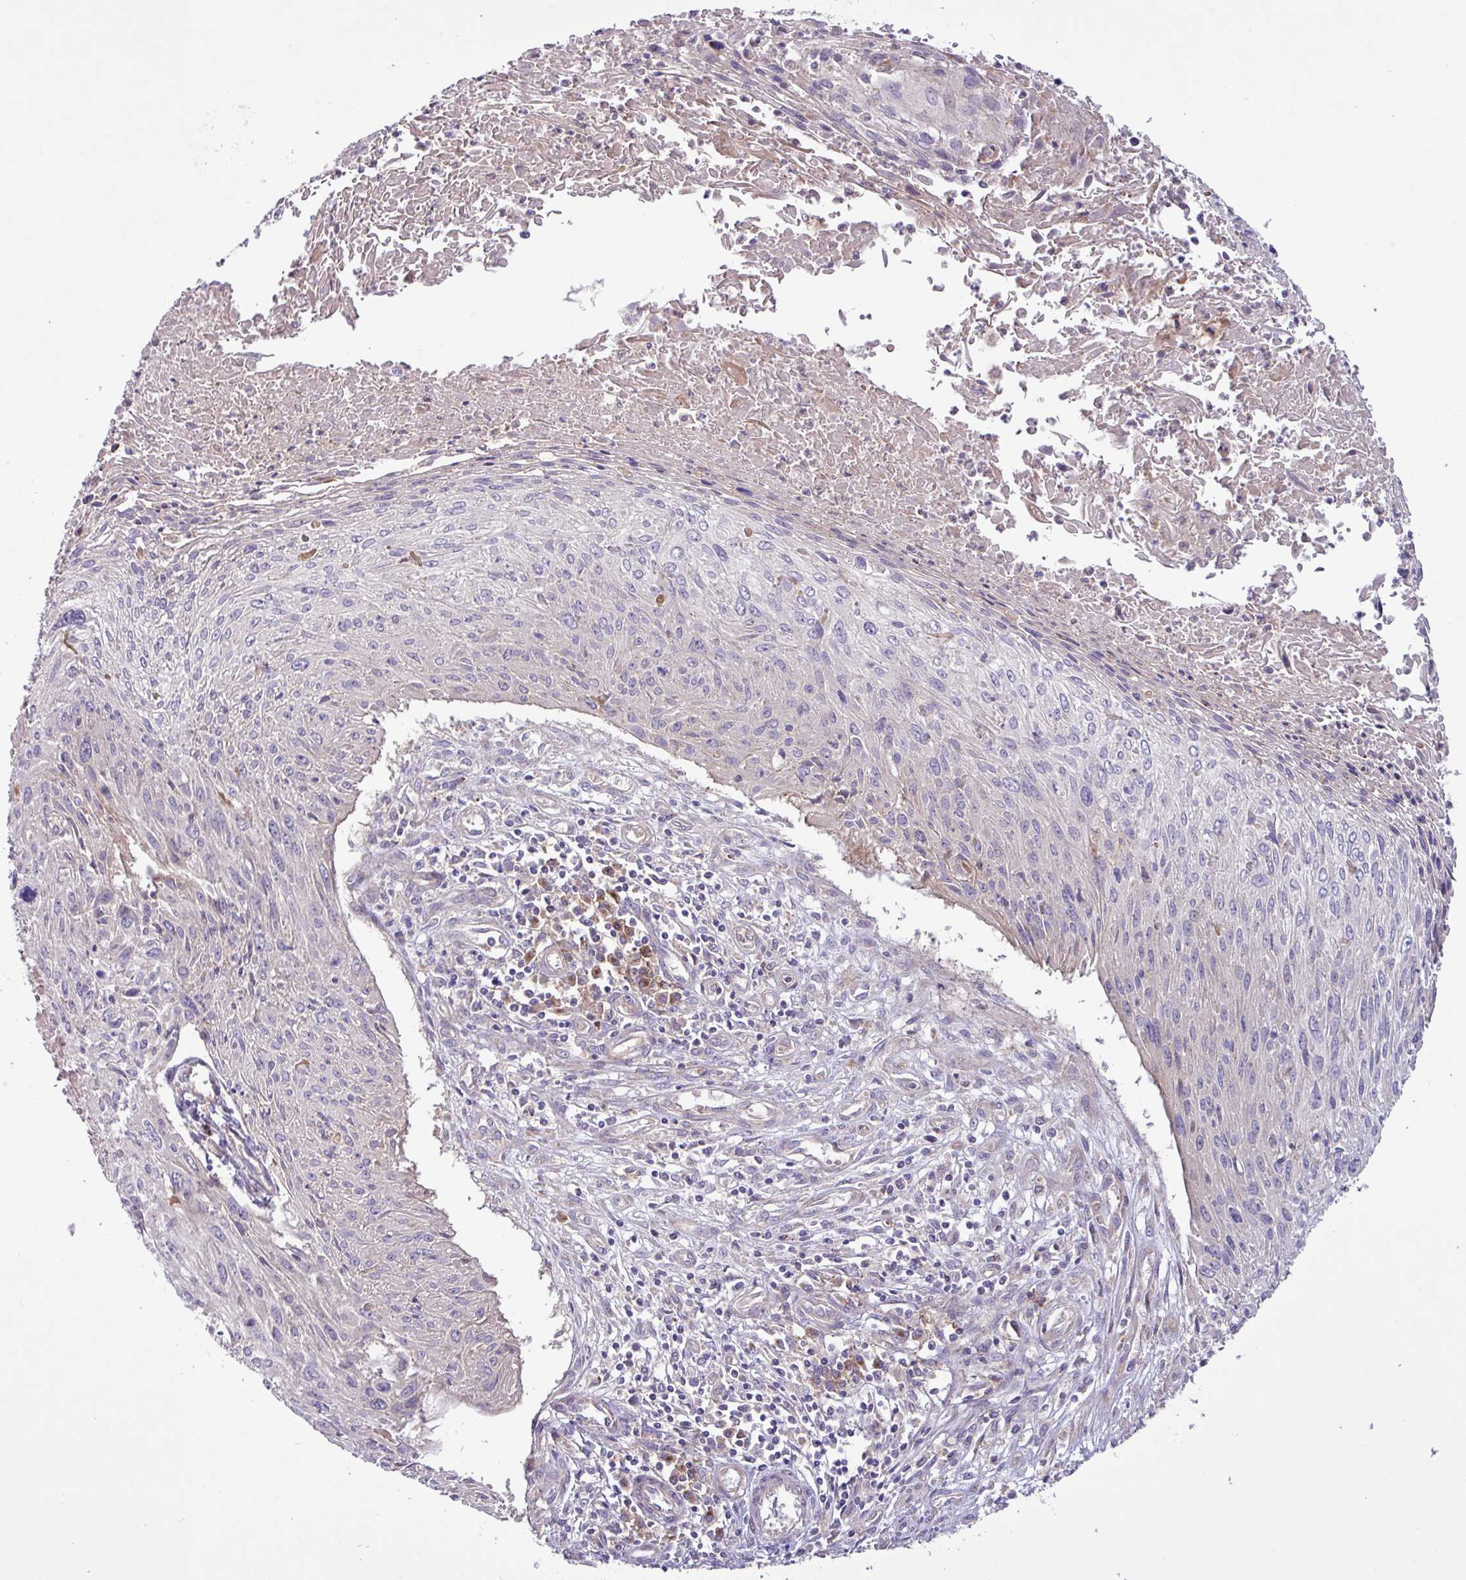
{"staining": {"intensity": "negative", "quantity": "none", "location": "none"}, "tissue": "cervical cancer", "cell_type": "Tumor cells", "image_type": "cancer", "snomed": [{"axis": "morphology", "description": "Squamous cell carcinoma, NOS"}, {"axis": "topography", "description": "Cervix"}], "caption": "Immunohistochemical staining of human cervical squamous cell carcinoma exhibits no significant expression in tumor cells.", "gene": "RAB19", "patient": {"sex": "female", "age": 51}}